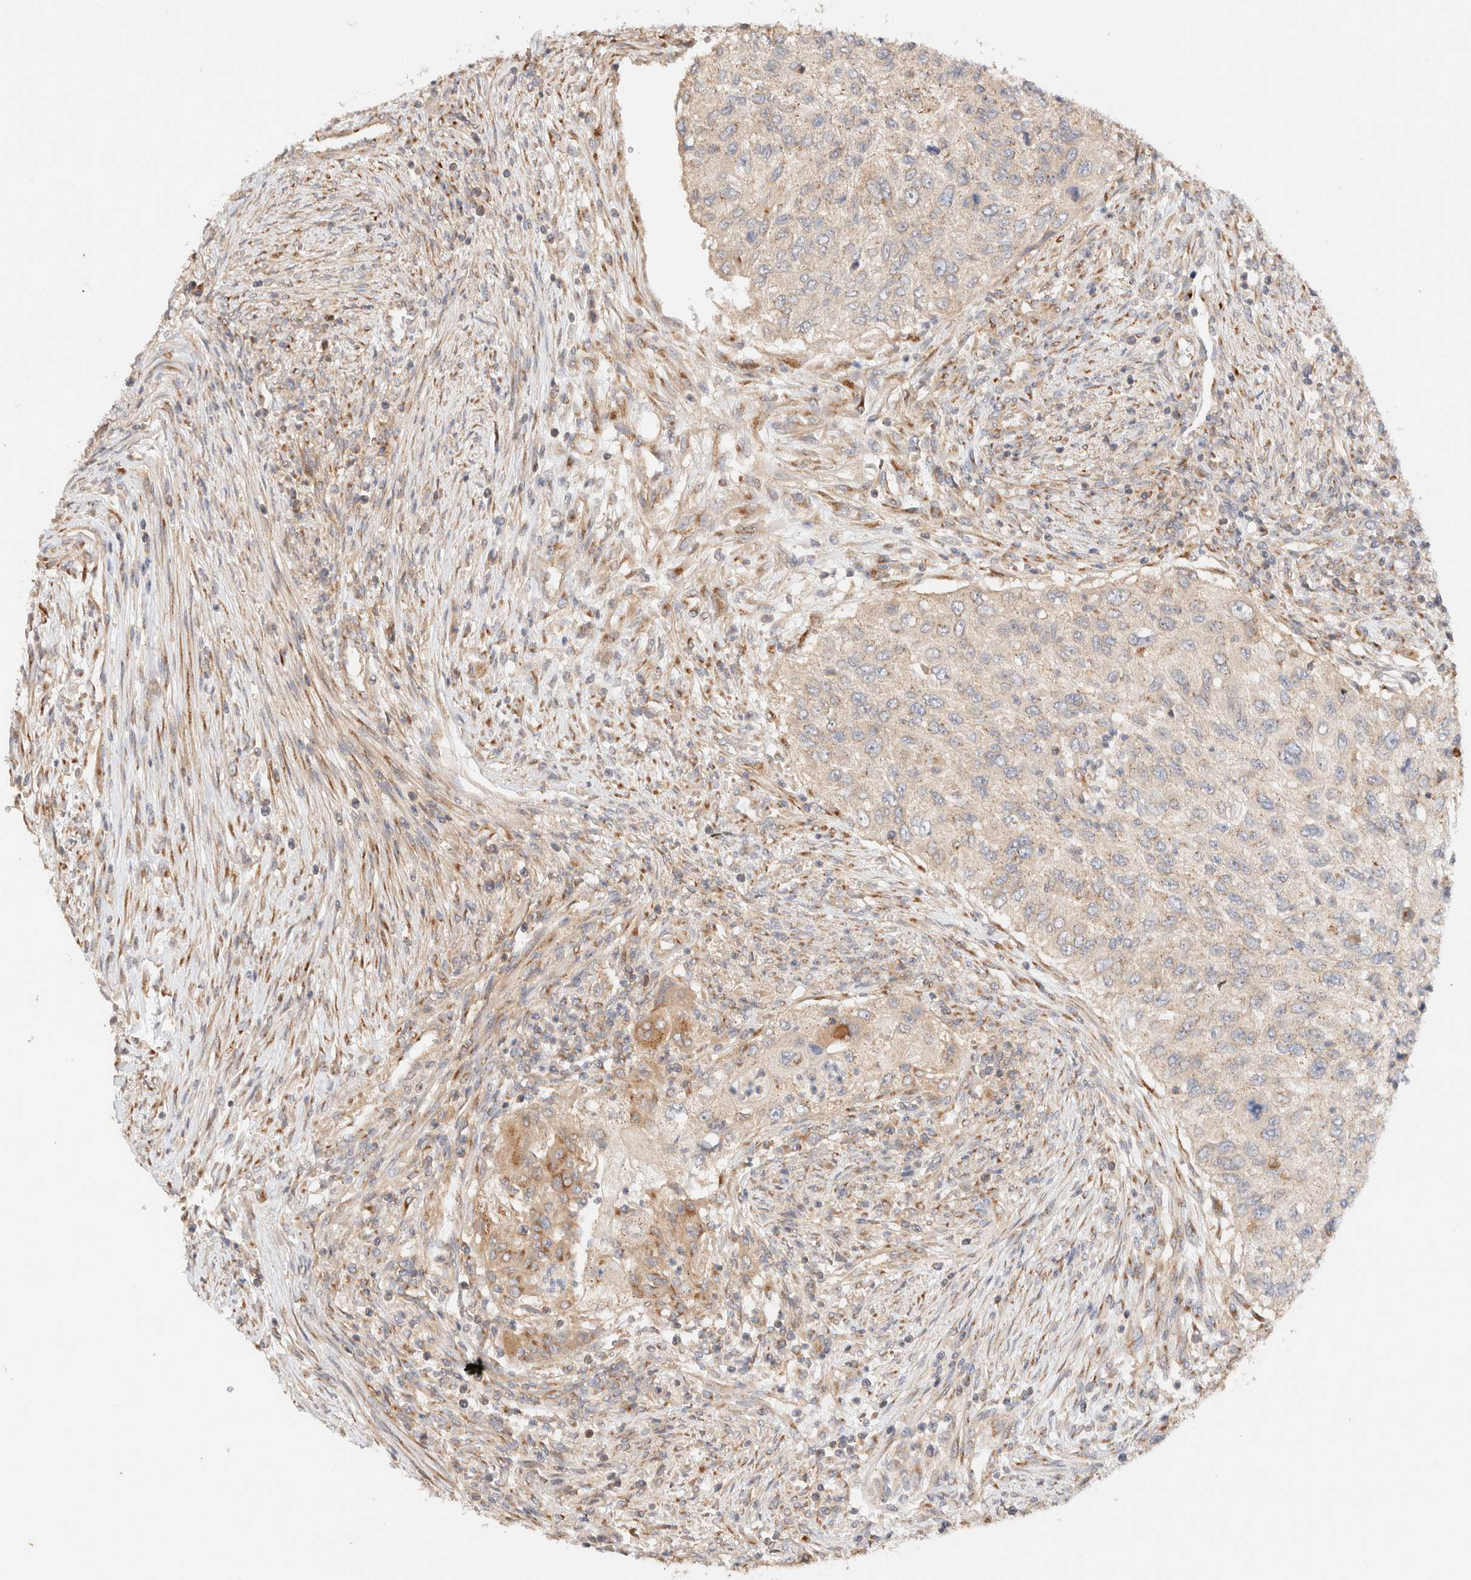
{"staining": {"intensity": "weak", "quantity": "25%-75%", "location": "cytoplasmic/membranous"}, "tissue": "urothelial cancer", "cell_type": "Tumor cells", "image_type": "cancer", "snomed": [{"axis": "morphology", "description": "Urothelial carcinoma, High grade"}, {"axis": "topography", "description": "Urinary bladder"}], "caption": "A brown stain highlights weak cytoplasmic/membranous staining of a protein in urothelial carcinoma (high-grade) tumor cells. (IHC, brightfield microscopy, high magnification).", "gene": "RABEP1", "patient": {"sex": "female", "age": 60}}